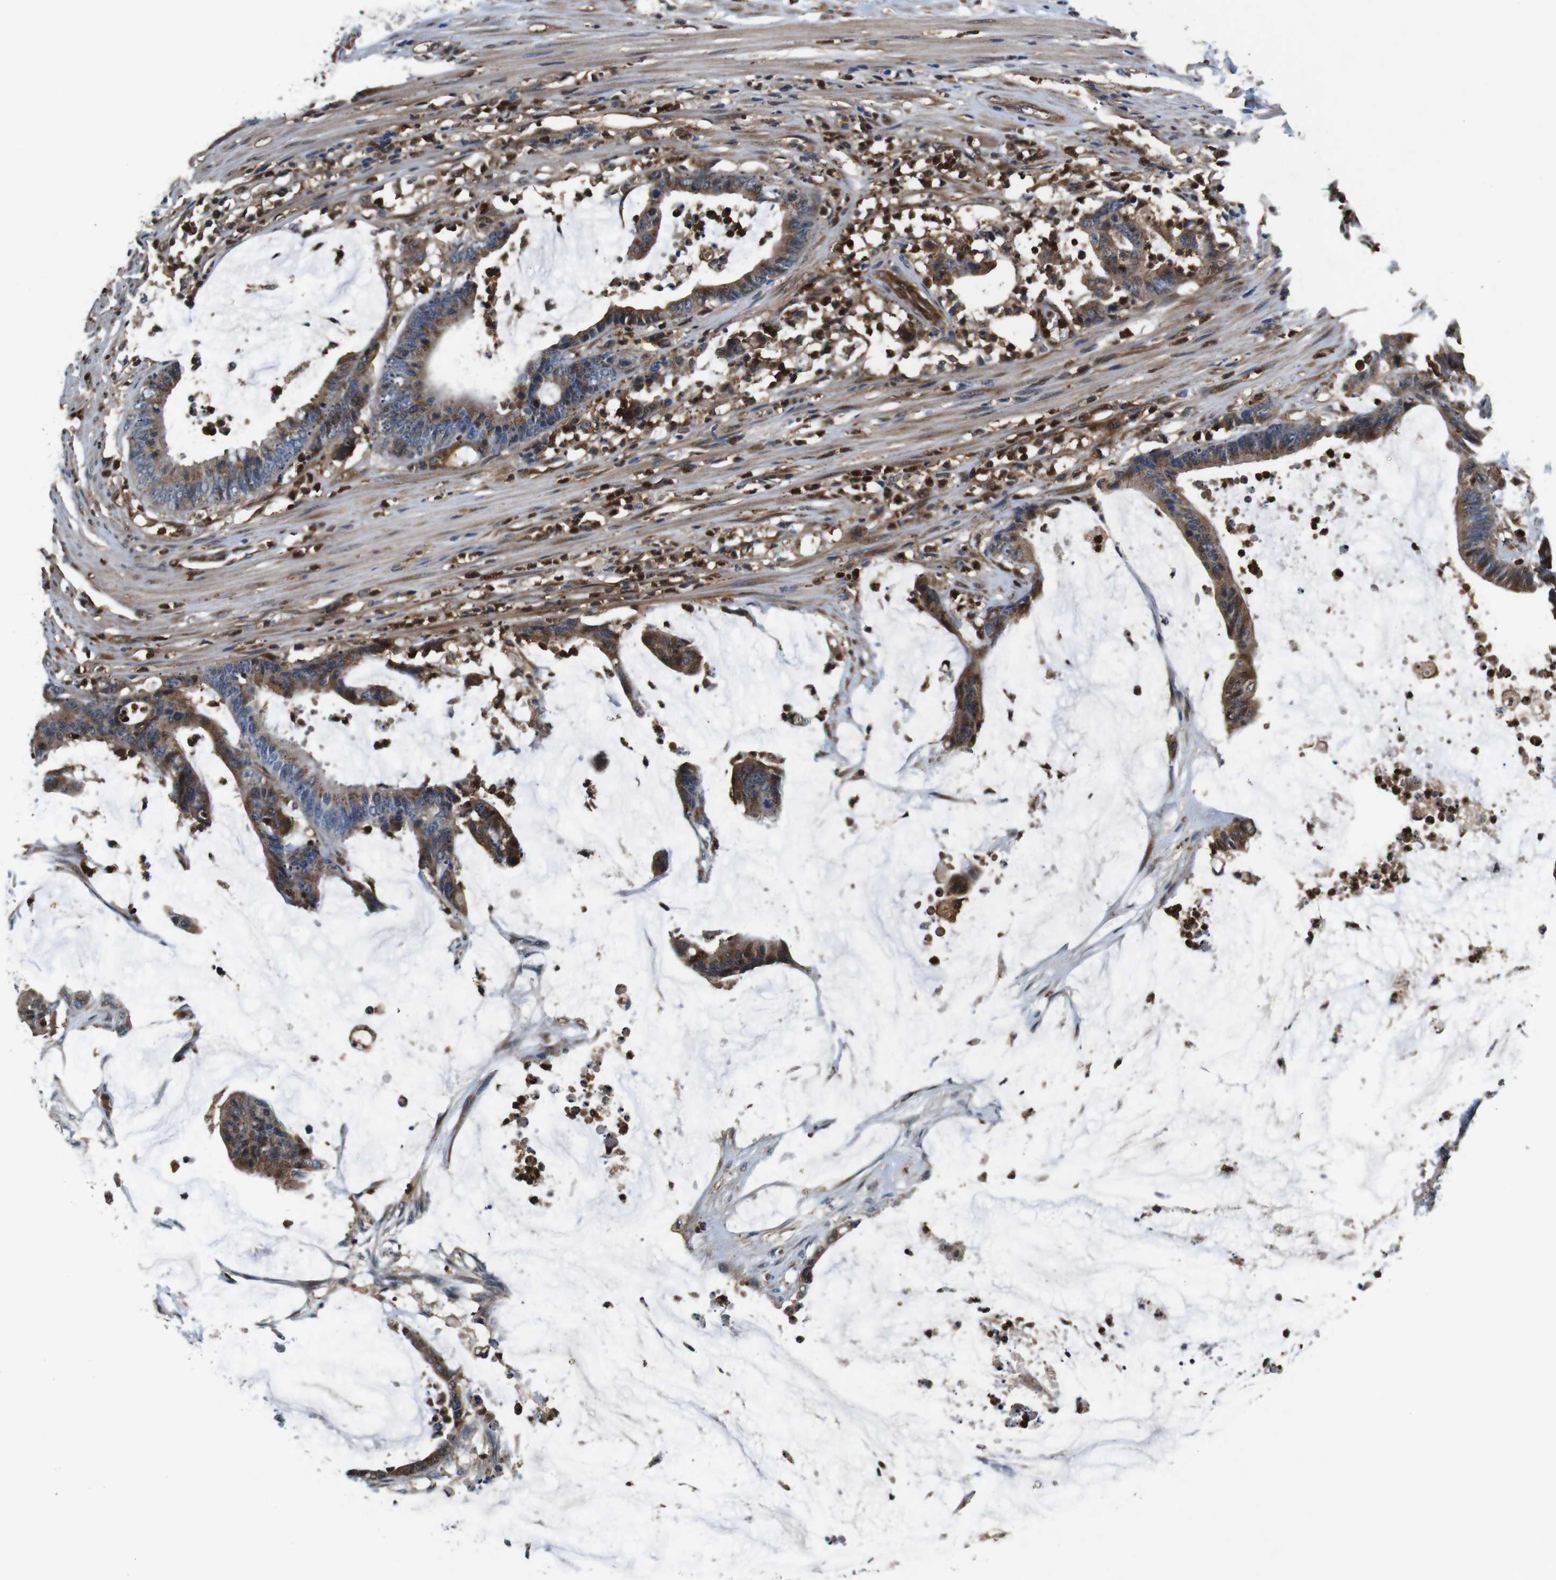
{"staining": {"intensity": "moderate", "quantity": "25%-75%", "location": "cytoplasmic/membranous"}, "tissue": "colorectal cancer", "cell_type": "Tumor cells", "image_type": "cancer", "snomed": [{"axis": "morphology", "description": "Adenocarcinoma, NOS"}, {"axis": "topography", "description": "Rectum"}], "caption": "Tumor cells exhibit medium levels of moderate cytoplasmic/membranous staining in about 25%-75% of cells in human colorectal cancer (adenocarcinoma).", "gene": "ANXA1", "patient": {"sex": "female", "age": 66}}